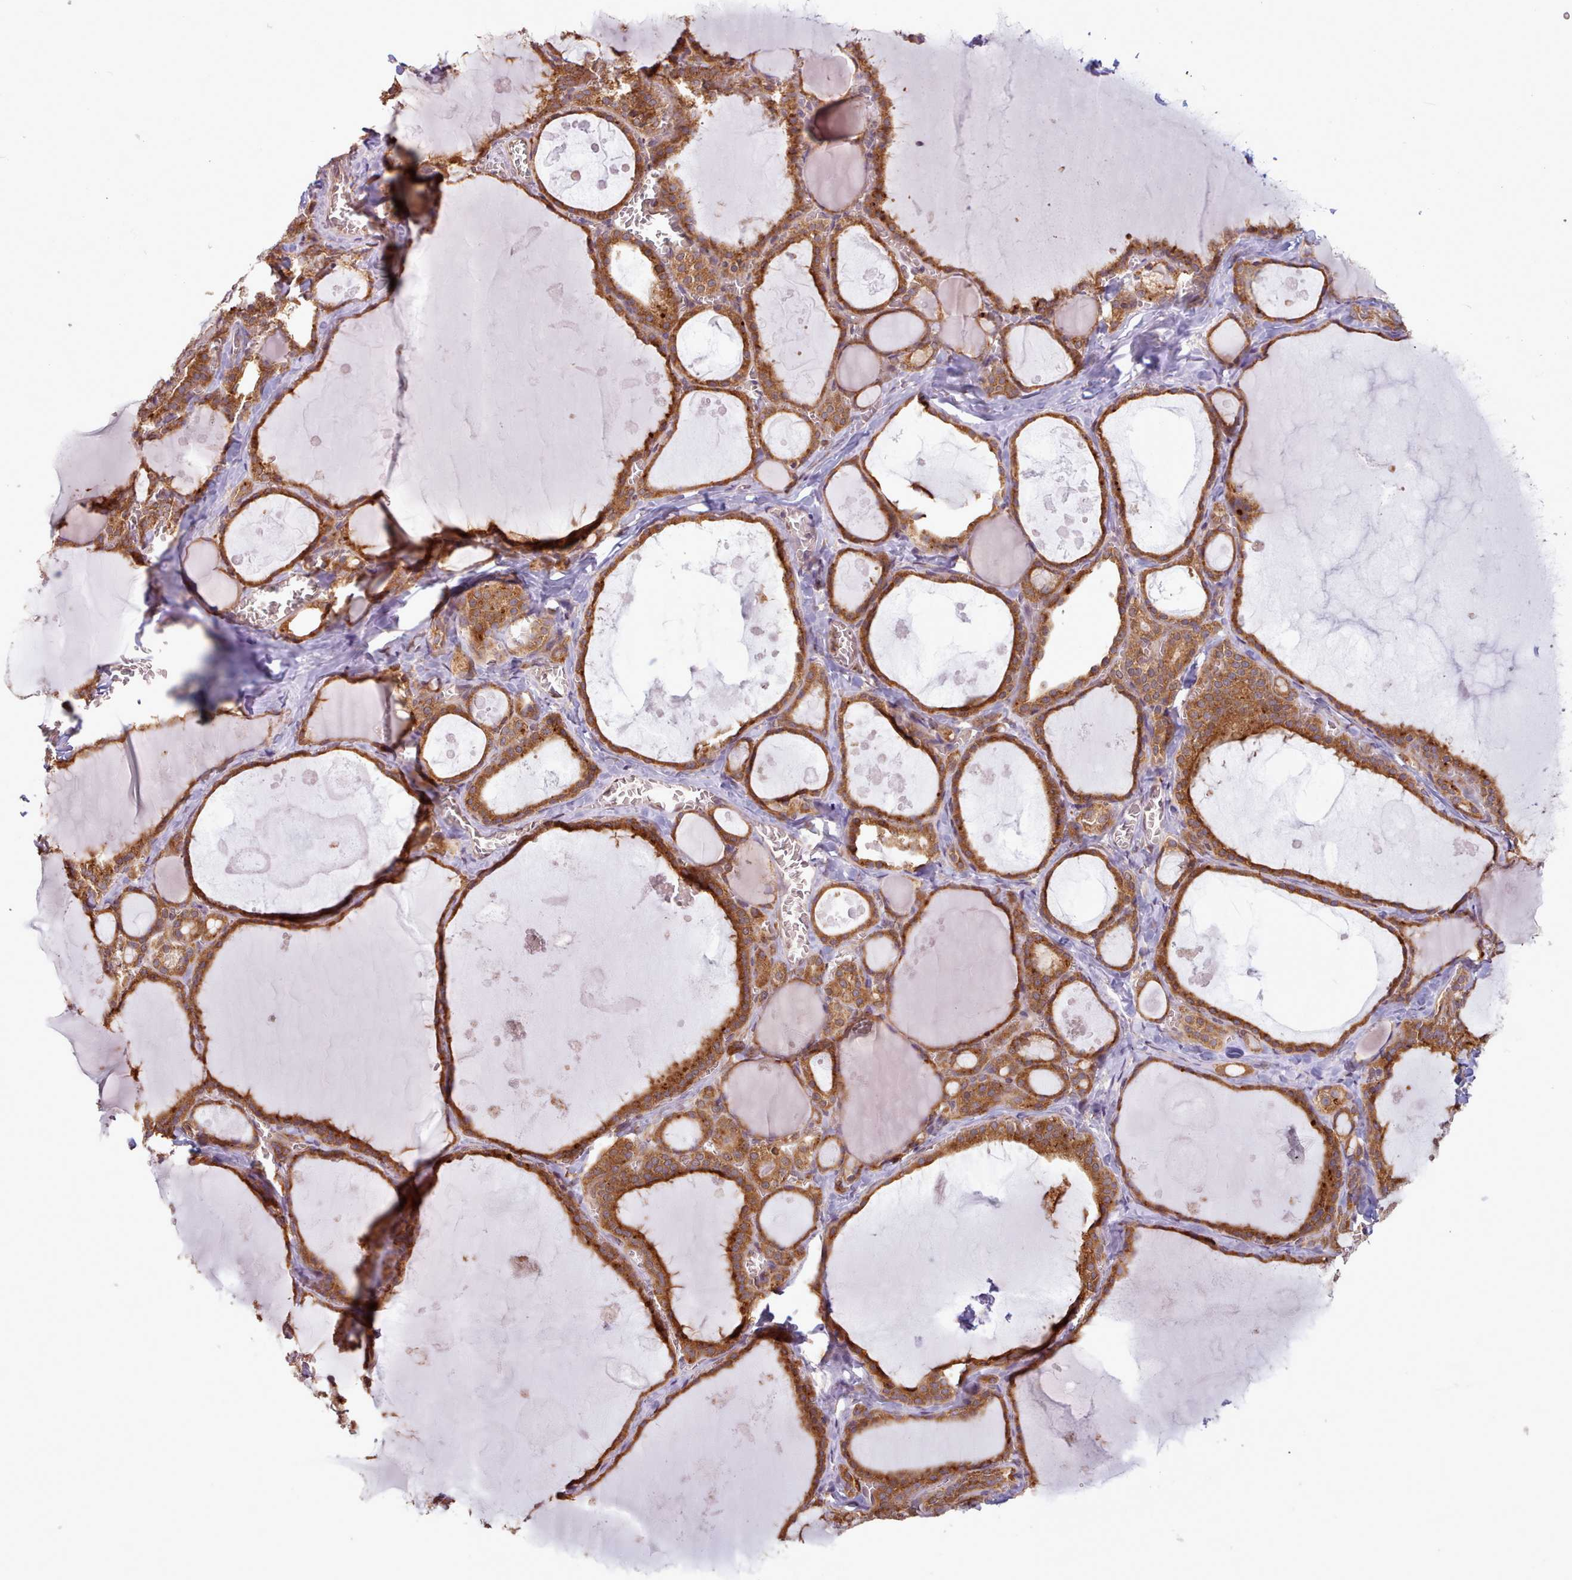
{"staining": {"intensity": "strong", "quantity": ">75%", "location": "cytoplasmic/membranous"}, "tissue": "thyroid gland", "cell_type": "Glandular cells", "image_type": "normal", "snomed": [{"axis": "morphology", "description": "Normal tissue, NOS"}, {"axis": "topography", "description": "Thyroid gland"}], "caption": "DAB (3,3'-diaminobenzidine) immunohistochemical staining of normal thyroid gland reveals strong cytoplasmic/membranous protein staining in approximately >75% of glandular cells. (Brightfield microscopy of DAB IHC at high magnification).", "gene": "CRYBG1", "patient": {"sex": "male", "age": 56}}